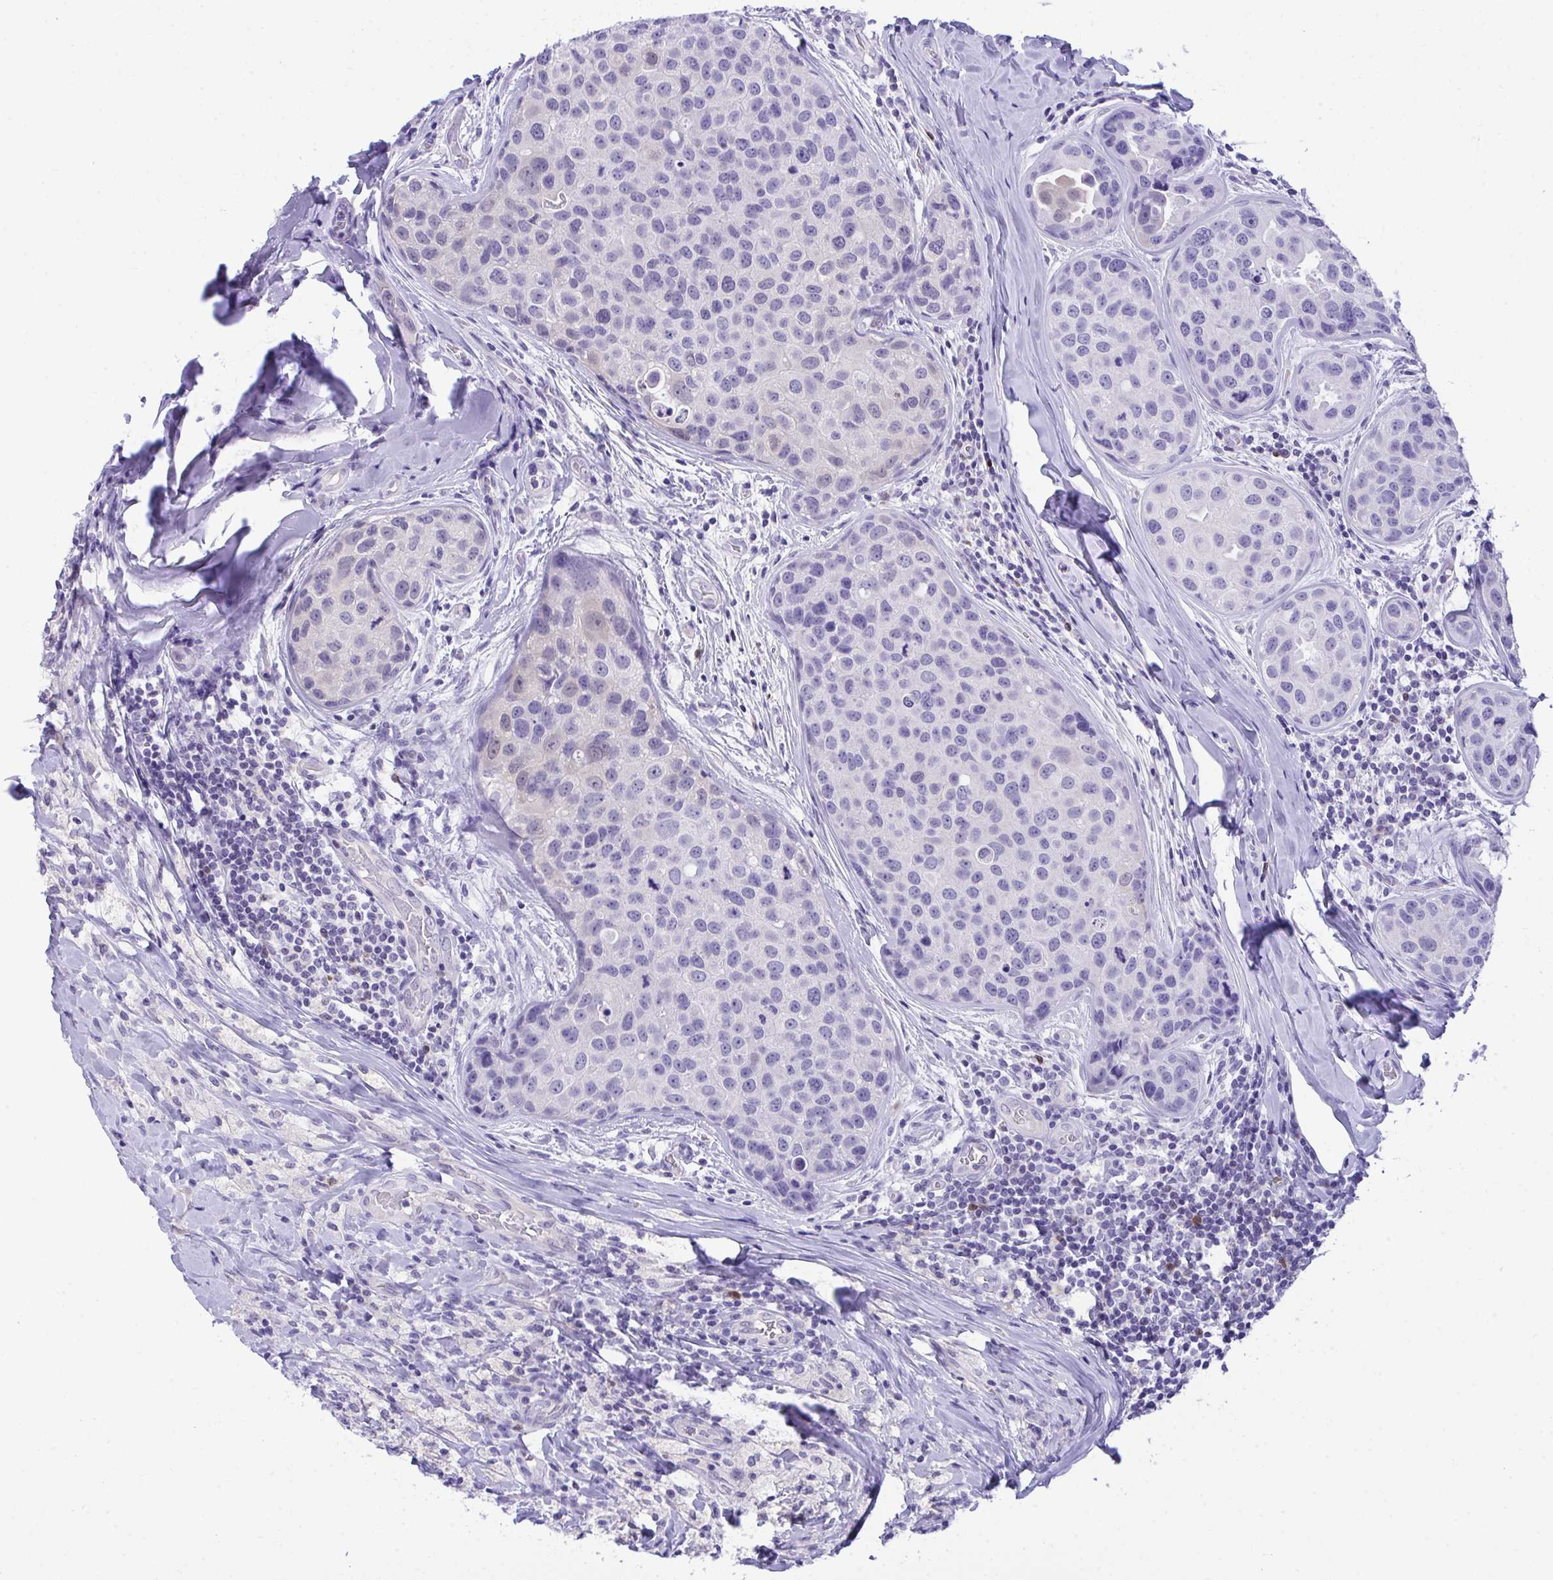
{"staining": {"intensity": "negative", "quantity": "none", "location": "none"}, "tissue": "breast cancer", "cell_type": "Tumor cells", "image_type": "cancer", "snomed": [{"axis": "morphology", "description": "Duct carcinoma"}, {"axis": "topography", "description": "Breast"}], "caption": "Immunohistochemical staining of human breast cancer demonstrates no significant expression in tumor cells. The staining was performed using DAB to visualize the protein expression in brown, while the nuclei were stained in blue with hematoxylin (Magnification: 20x).", "gene": "PGM2L1", "patient": {"sex": "female", "age": 24}}